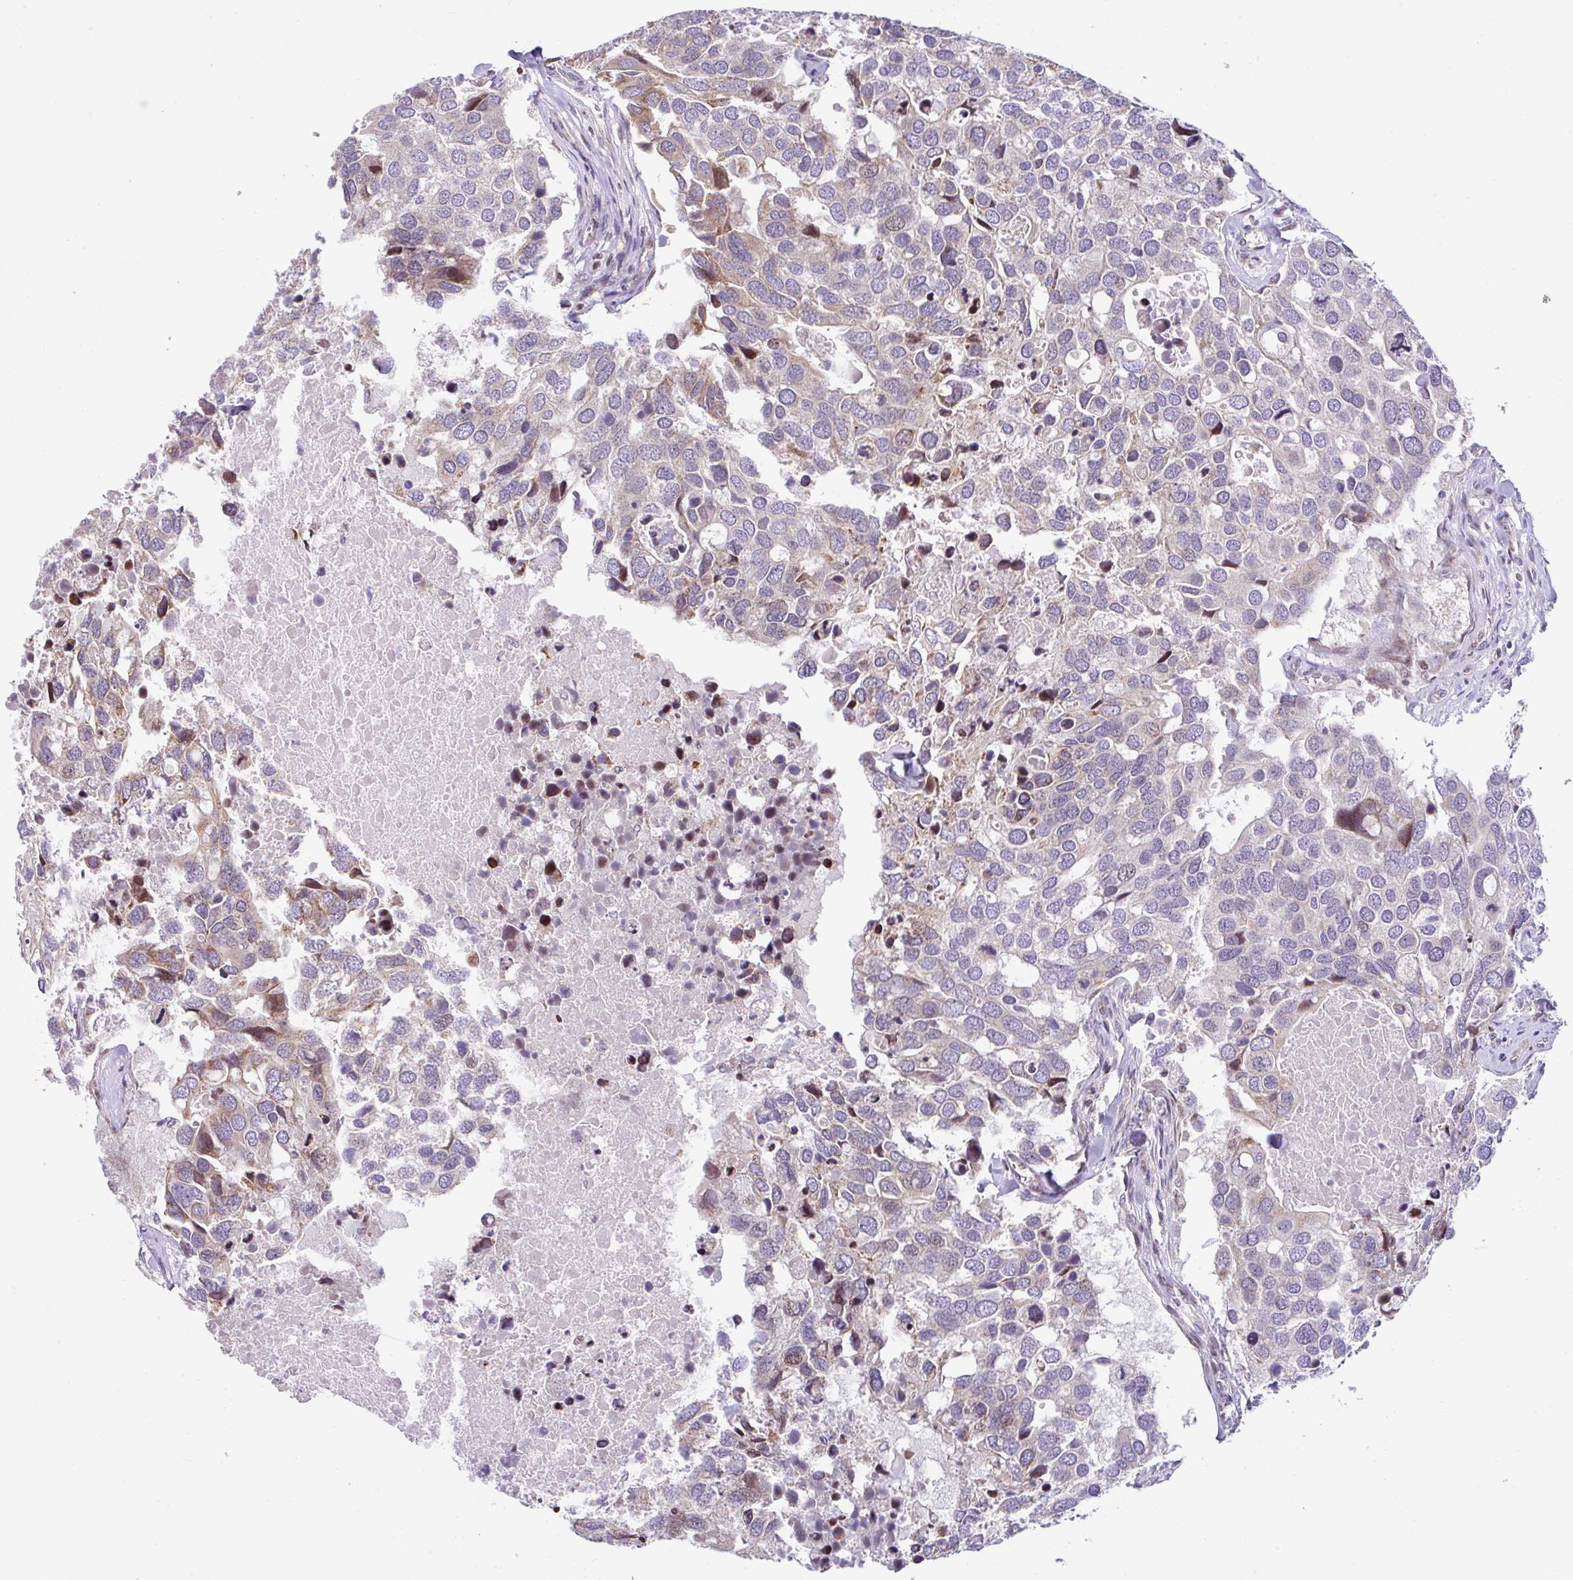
{"staining": {"intensity": "moderate", "quantity": "<25%", "location": "cytoplasmic/membranous,nuclear"}, "tissue": "breast cancer", "cell_type": "Tumor cells", "image_type": "cancer", "snomed": [{"axis": "morphology", "description": "Duct carcinoma"}, {"axis": "topography", "description": "Breast"}], "caption": "Human breast cancer stained with a brown dye shows moderate cytoplasmic/membranous and nuclear positive positivity in approximately <25% of tumor cells.", "gene": "FIGNL1", "patient": {"sex": "female", "age": 83}}